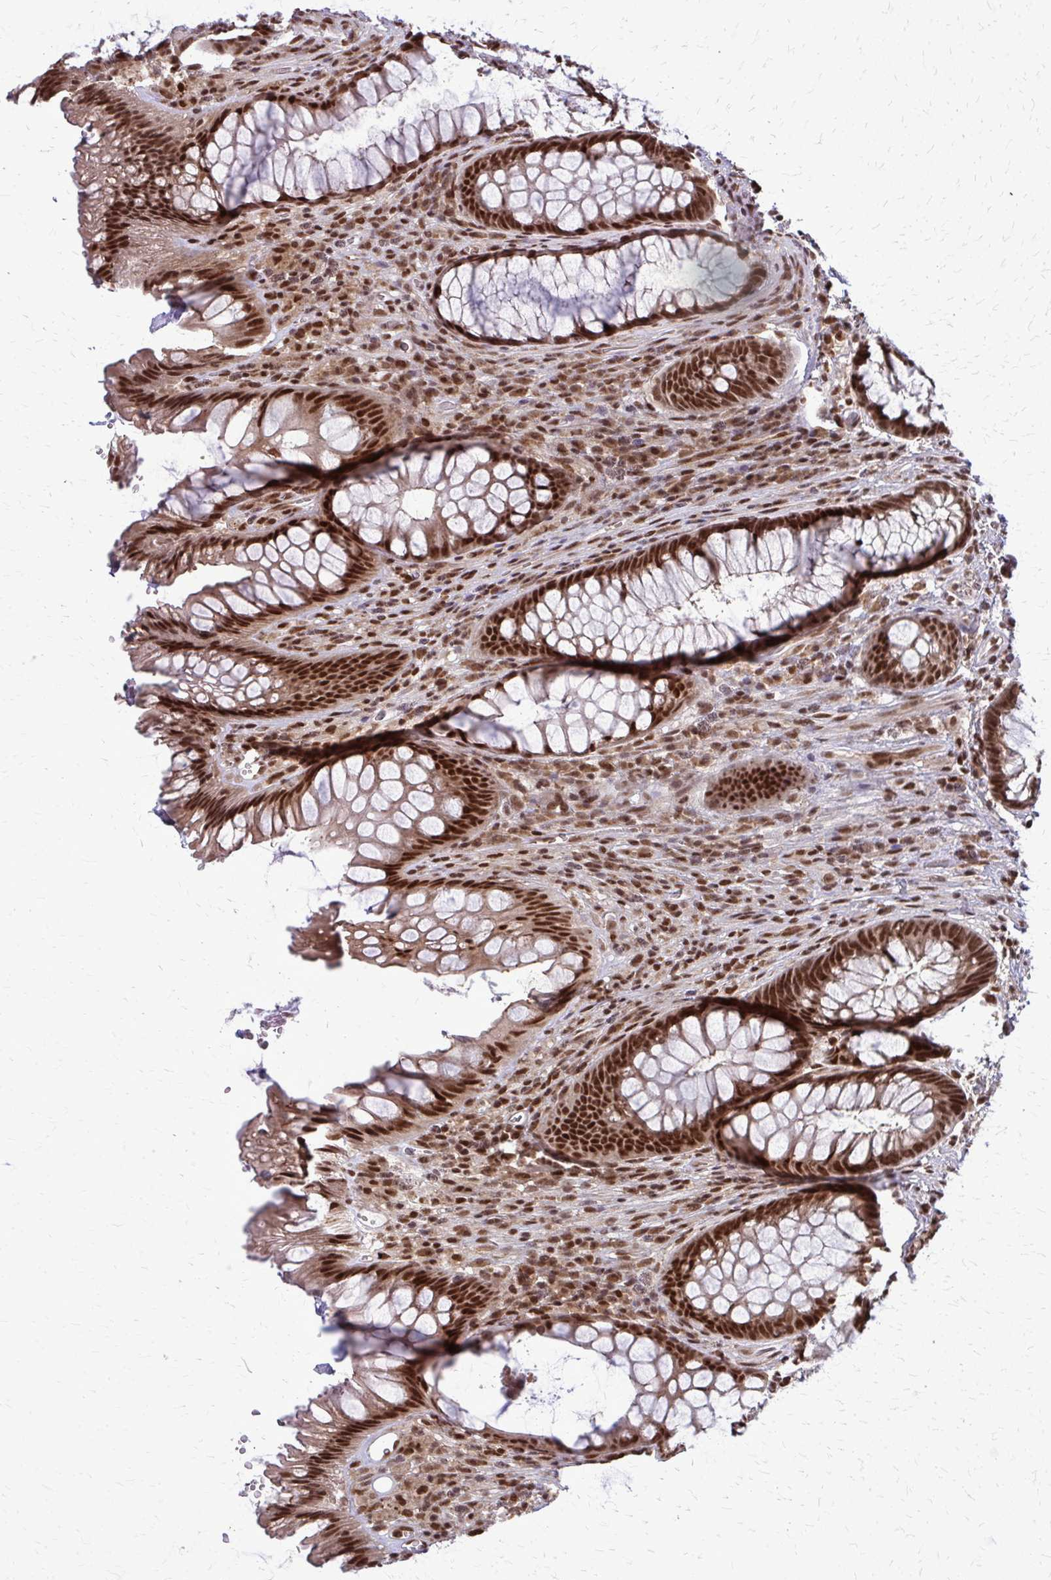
{"staining": {"intensity": "strong", "quantity": ">75%", "location": "nuclear"}, "tissue": "rectum", "cell_type": "Glandular cells", "image_type": "normal", "snomed": [{"axis": "morphology", "description": "Normal tissue, NOS"}, {"axis": "topography", "description": "Rectum"}], "caption": "There is high levels of strong nuclear positivity in glandular cells of unremarkable rectum, as demonstrated by immunohistochemical staining (brown color).", "gene": "HDAC3", "patient": {"sex": "male", "age": 53}}